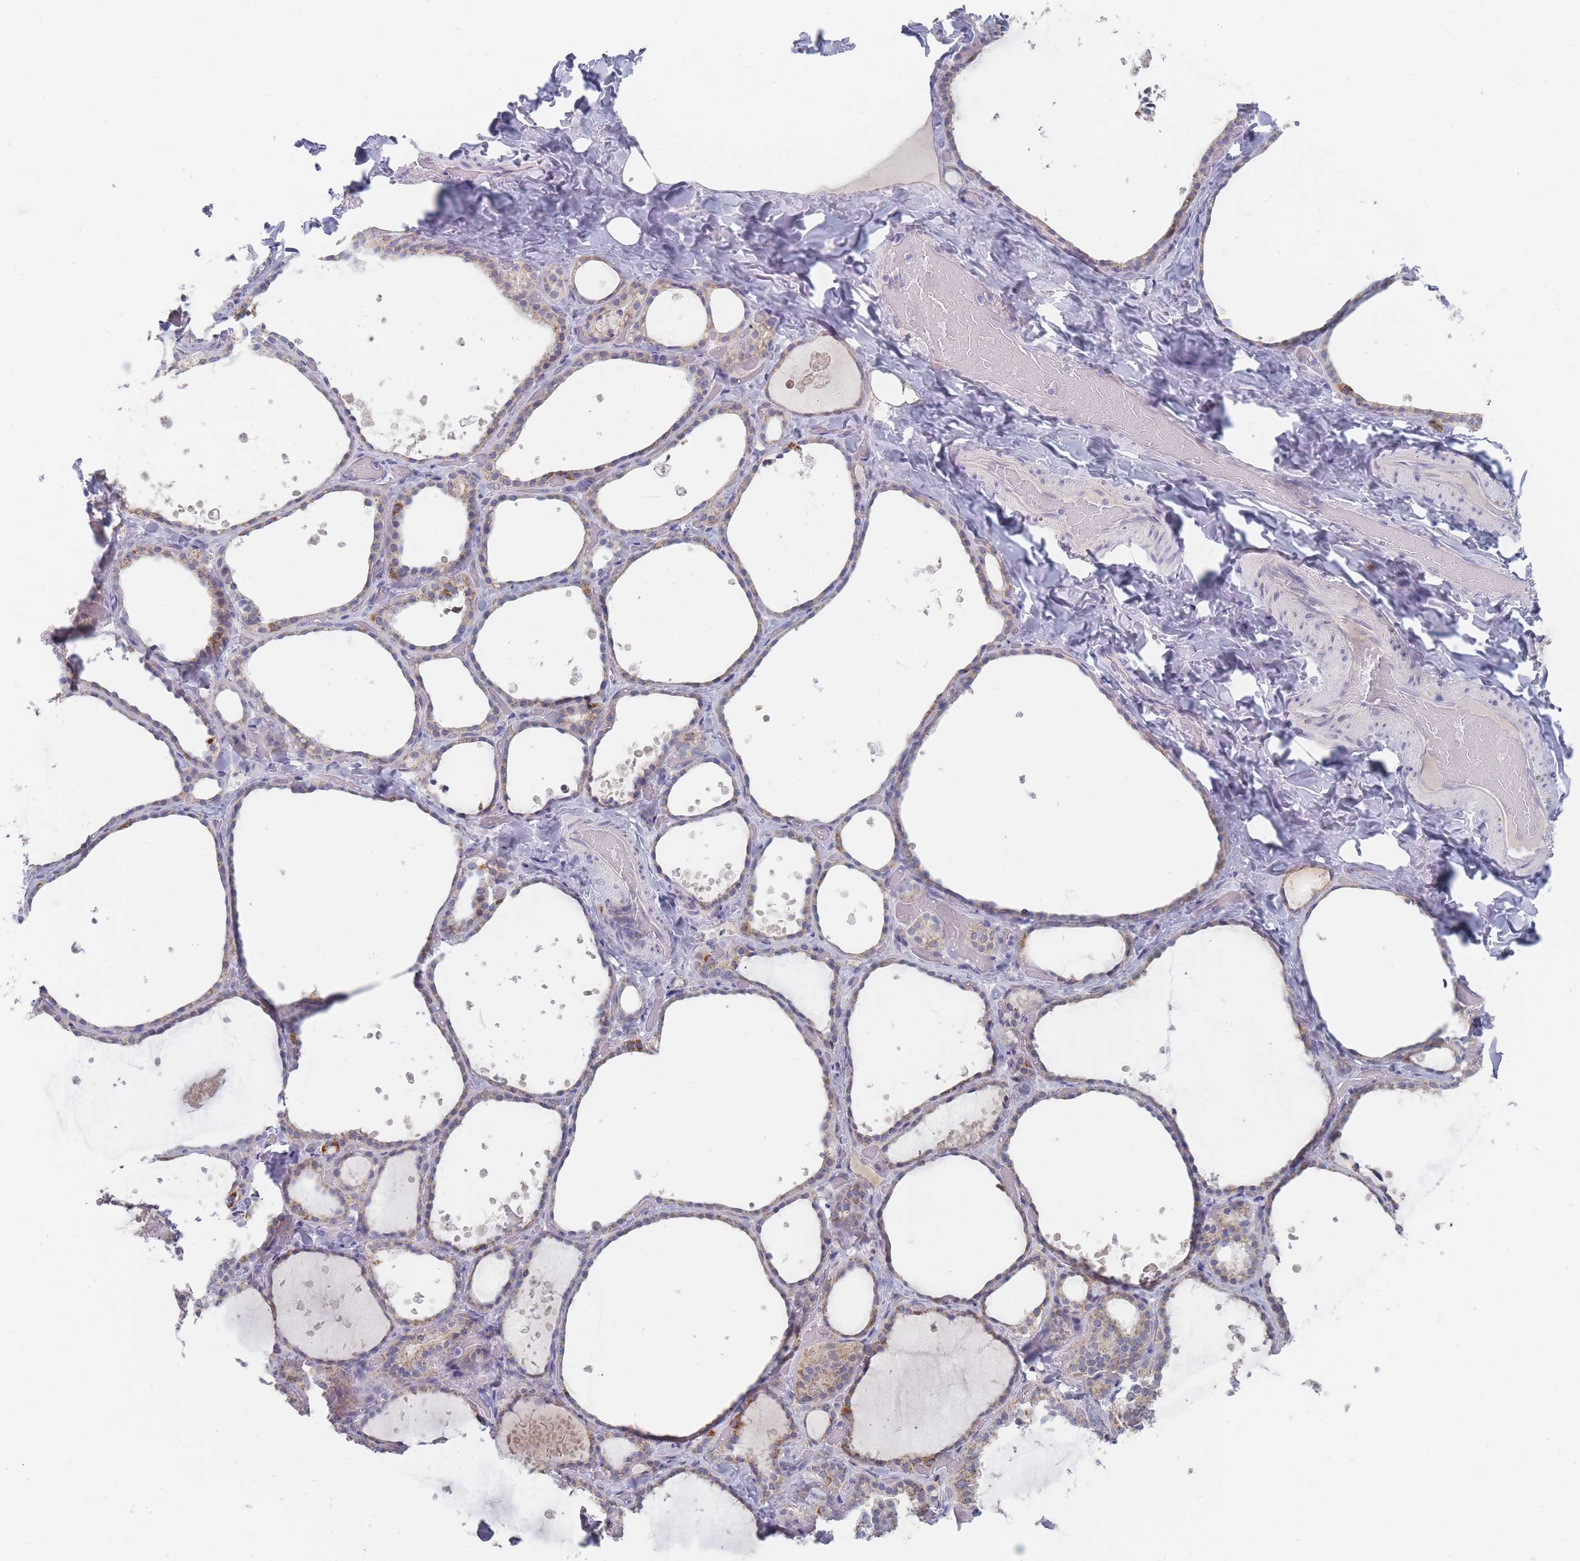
{"staining": {"intensity": "moderate", "quantity": "<25%", "location": "cytoplasmic/membranous"}, "tissue": "thyroid gland", "cell_type": "Glandular cells", "image_type": "normal", "snomed": [{"axis": "morphology", "description": "Normal tissue, NOS"}, {"axis": "topography", "description": "Thyroid gland"}], "caption": "Glandular cells reveal moderate cytoplasmic/membranous positivity in approximately <25% of cells in unremarkable thyroid gland.", "gene": "RNF8", "patient": {"sex": "female", "age": 44}}